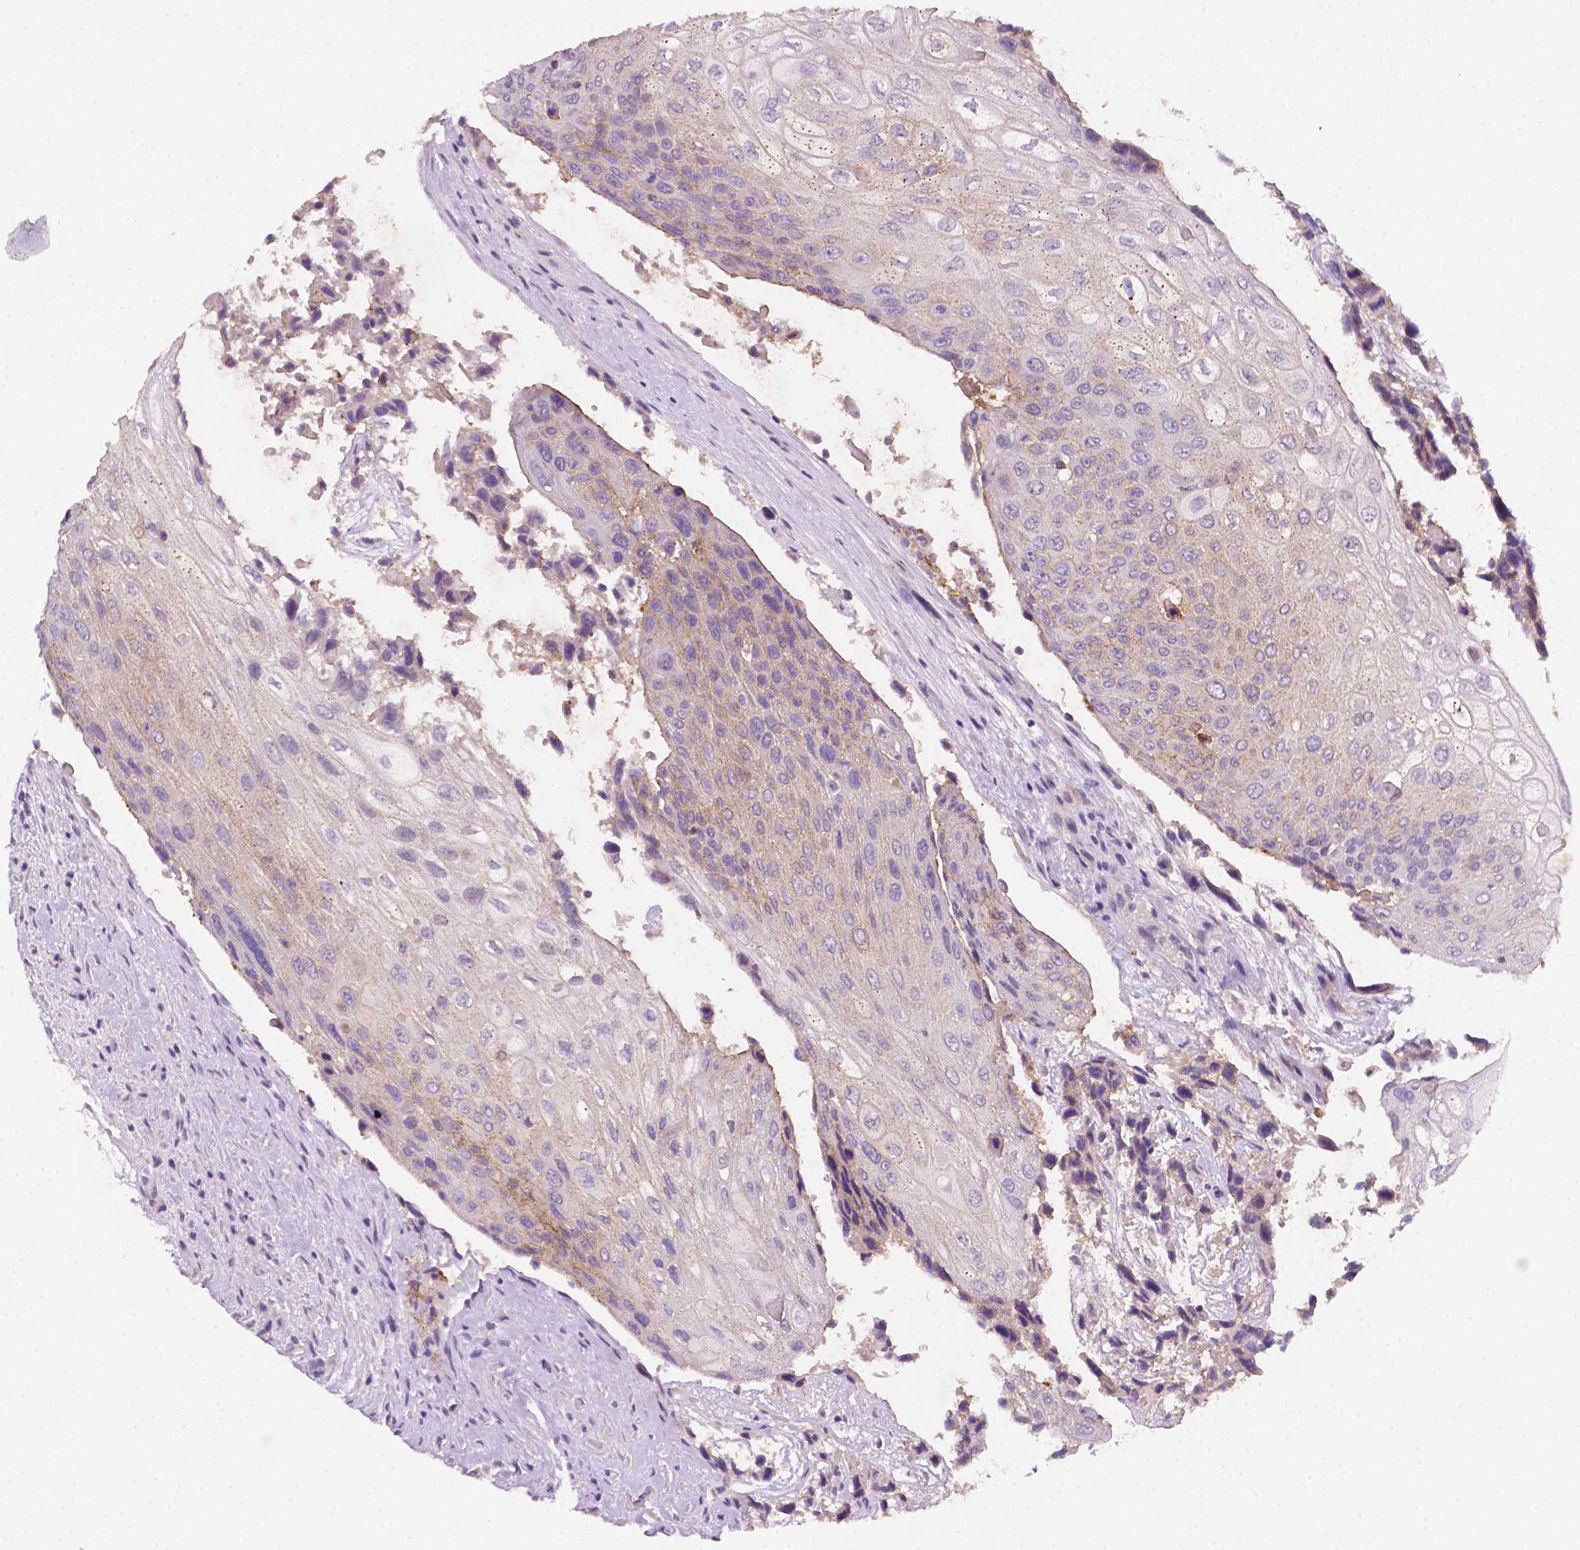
{"staining": {"intensity": "weak", "quantity": "25%-75%", "location": "cytoplasmic/membranous"}, "tissue": "urothelial cancer", "cell_type": "Tumor cells", "image_type": "cancer", "snomed": [{"axis": "morphology", "description": "Urothelial carcinoma, High grade"}, {"axis": "topography", "description": "Urinary bladder"}], "caption": "The immunohistochemical stain labels weak cytoplasmic/membranous expression in tumor cells of high-grade urothelial carcinoma tissue.", "gene": "EGFR", "patient": {"sex": "female", "age": 70}}